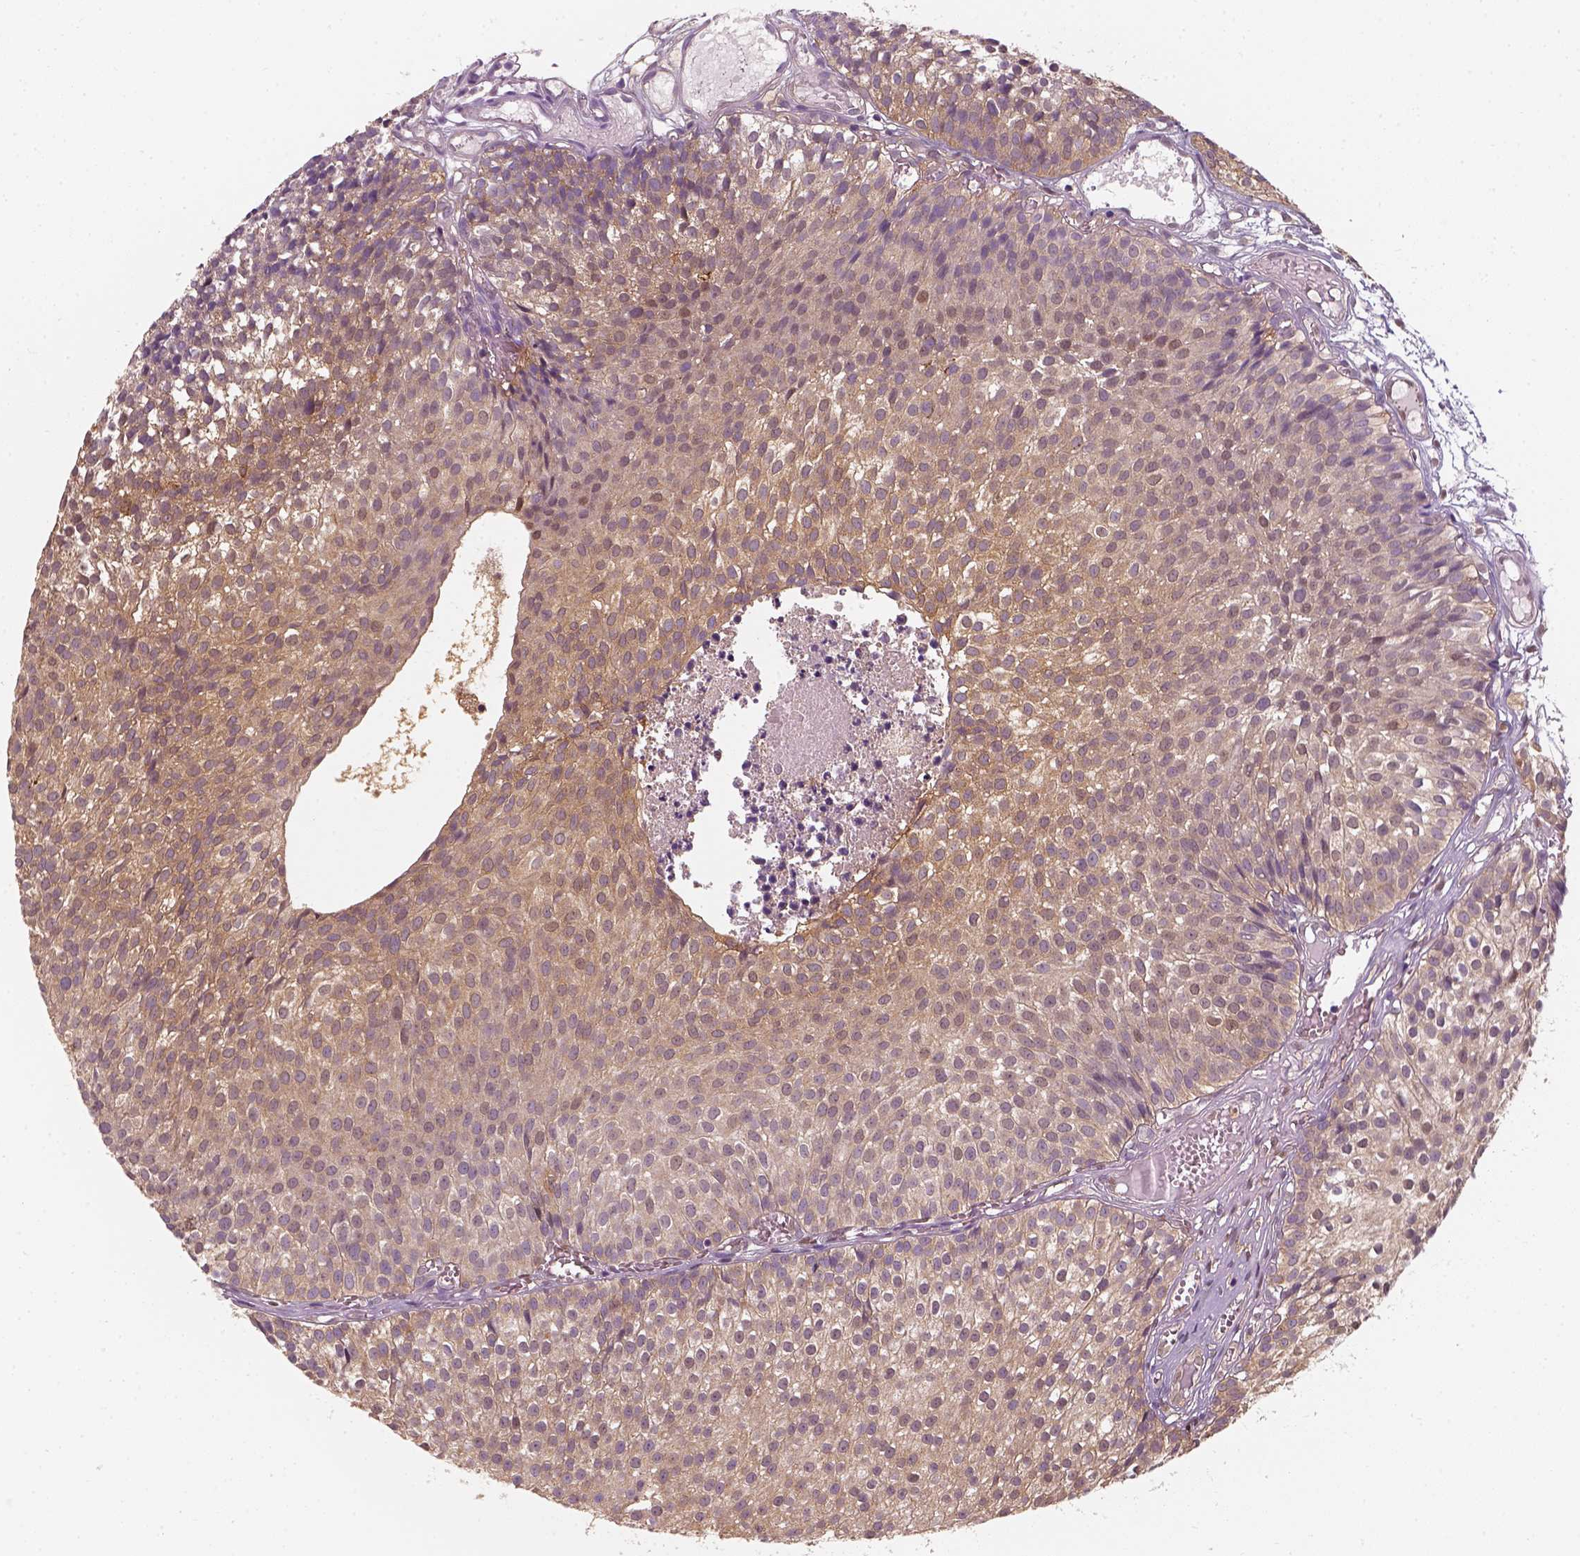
{"staining": {"intensity": "weak", "quantity": ">75%", "location": "cytoplasmic/membranous"}, "tissue": "urothelial cancer", "cell_type": "Tumor cells", "image_type": "cancer", "snomed": [{"axis": "morphology", "description": "Urothelial carcinoma, Low grade"}, {"axis": "topography", "description": "Urinary bladder"}], "caption": "Immunohistochemical staining of low-grade urothelial carcinoma displays low levels of weak cytoplasmic/membranous protein staining in about >75% of tumor cells.", "gene": "SQSTM1", "patient": {"sex": "male", "age": 63}}